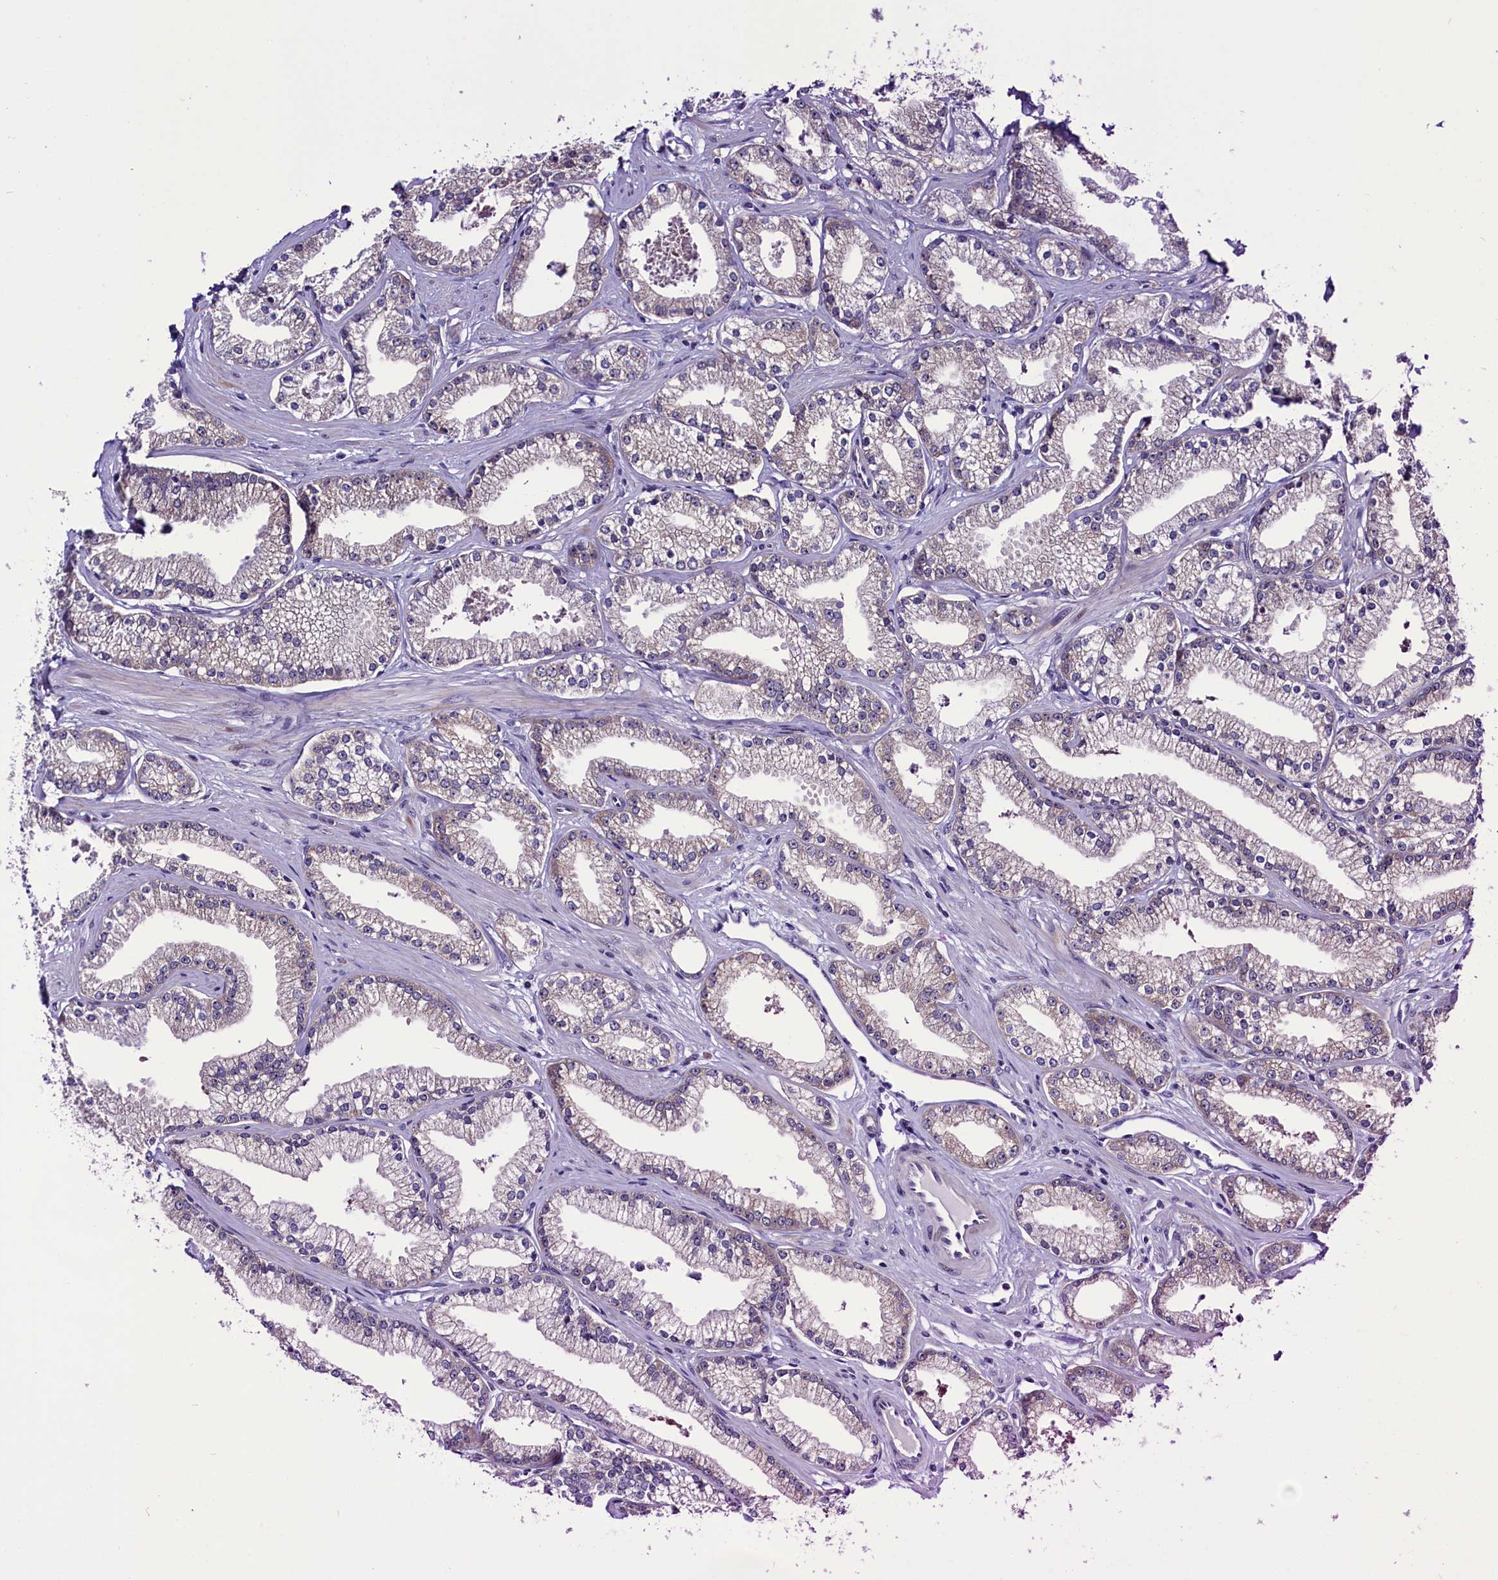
{"staining": {"intensity": "negative", "quantity": "none", "location": "none"}, "tissue": "prostate cancer", "cell_type": "Tumor cells", "image_type": "cancer", "snomed": [{"axis": "morphology", "description": "Adenocarcinoma, High grade"}, {"axis": "topography", "description": "Prostate"}], "caption": "Tumor cells show no significant protein positivity in high-grade adenocarcinoma (prostate).", "gene": "CCDC106", "patient": {"sex": "male", "age": 67}}